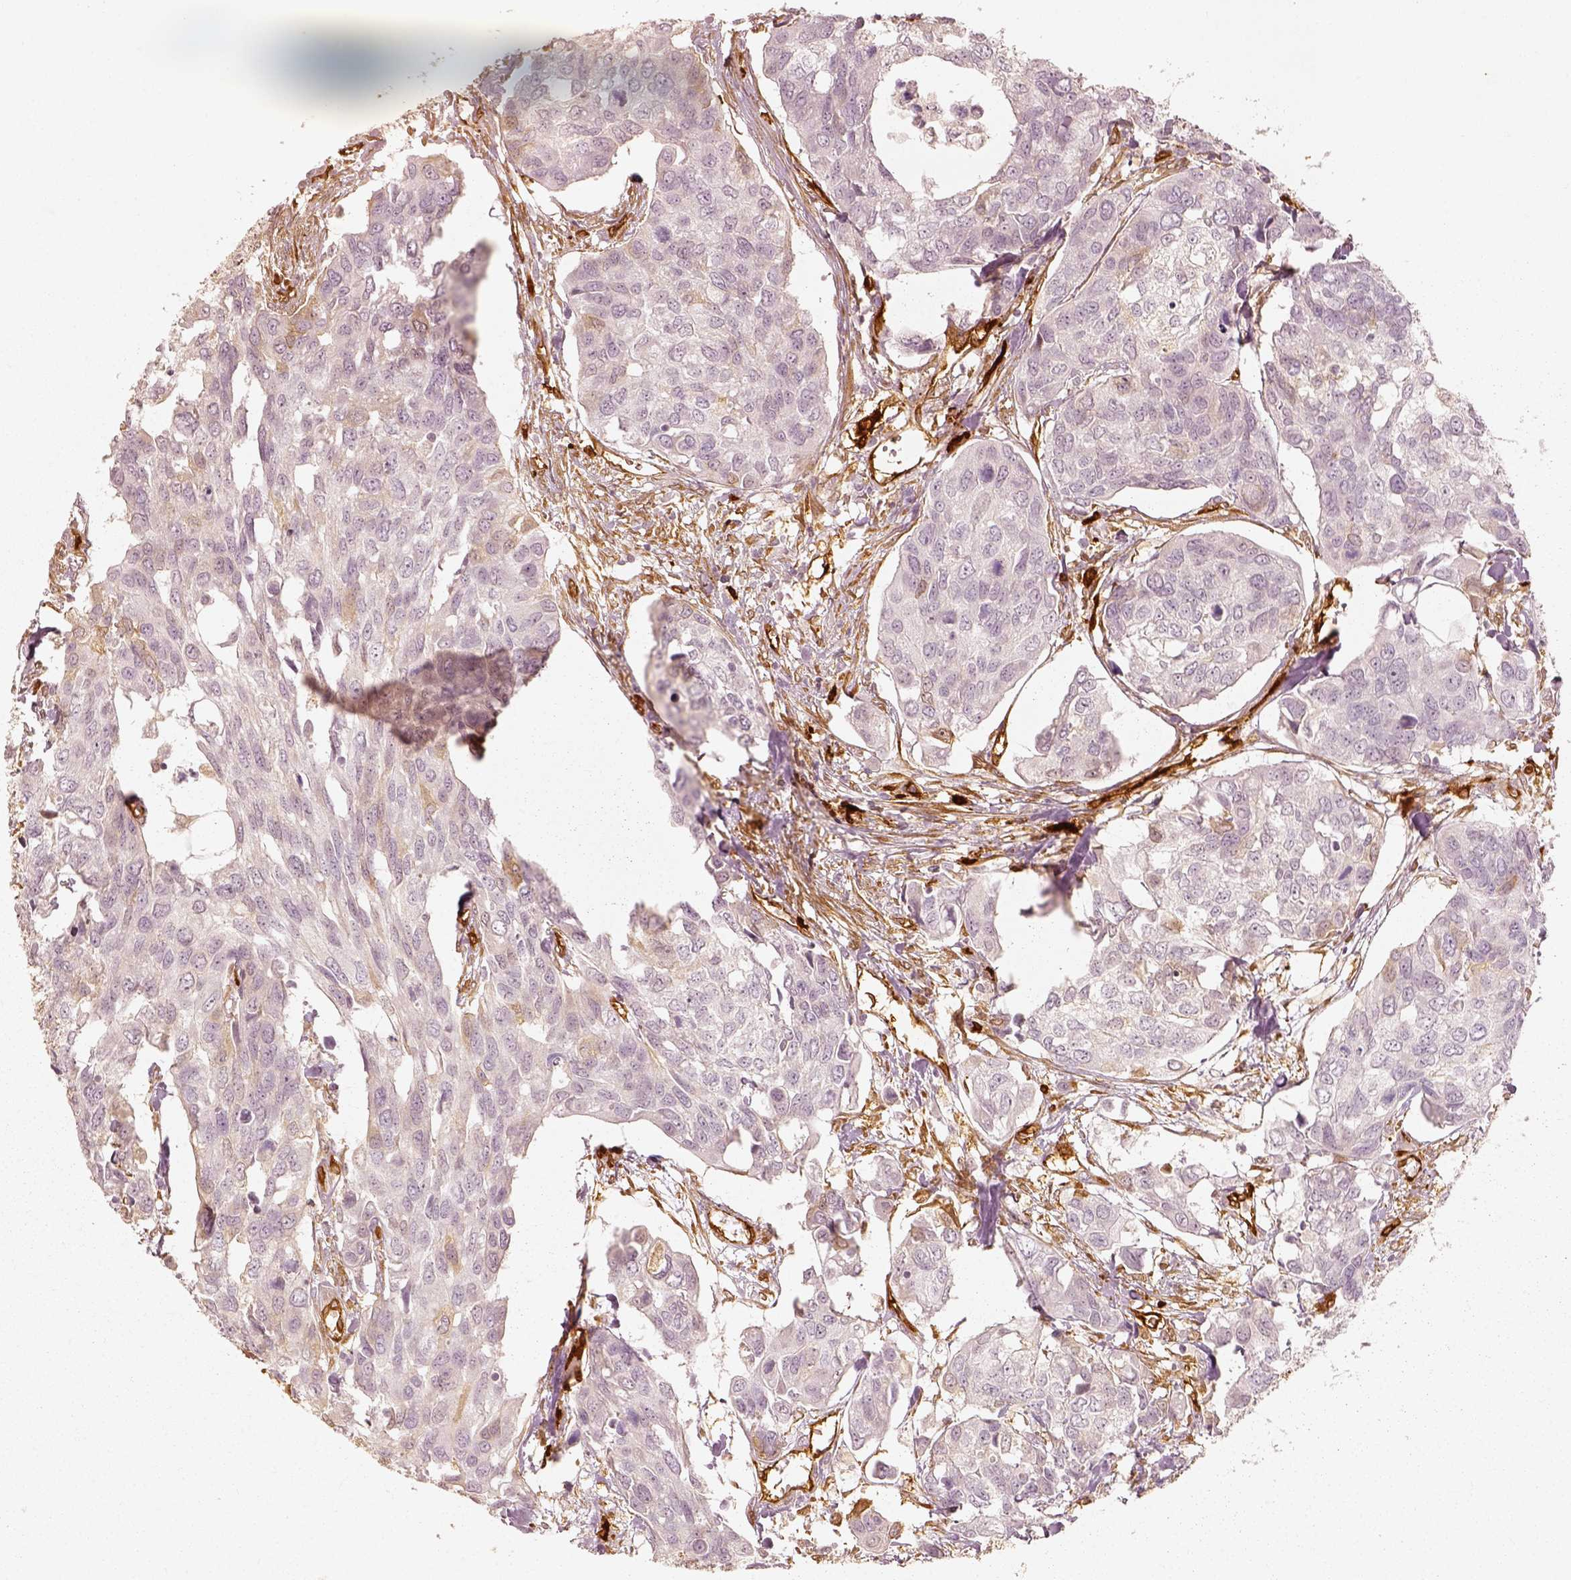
{"staining": {"intensity": "negative", "quantity": "none", "location": "none"}, "tissue": "urothelial cancer", "cell_type": "Tumor cells", "image_type": "cancer", "snomed": [{"axis": "morphology", "description": "Urothelial carcinoma, High grade"}, {"axis": "topography", "description": "Urinary bladder"}], "caption": "The micrograph displays no significant positivity in tumor cells of urothelial carcinoma (high-grade).", "gene": "FSCN1", "patient": {"sex": "male", "age": 60}}